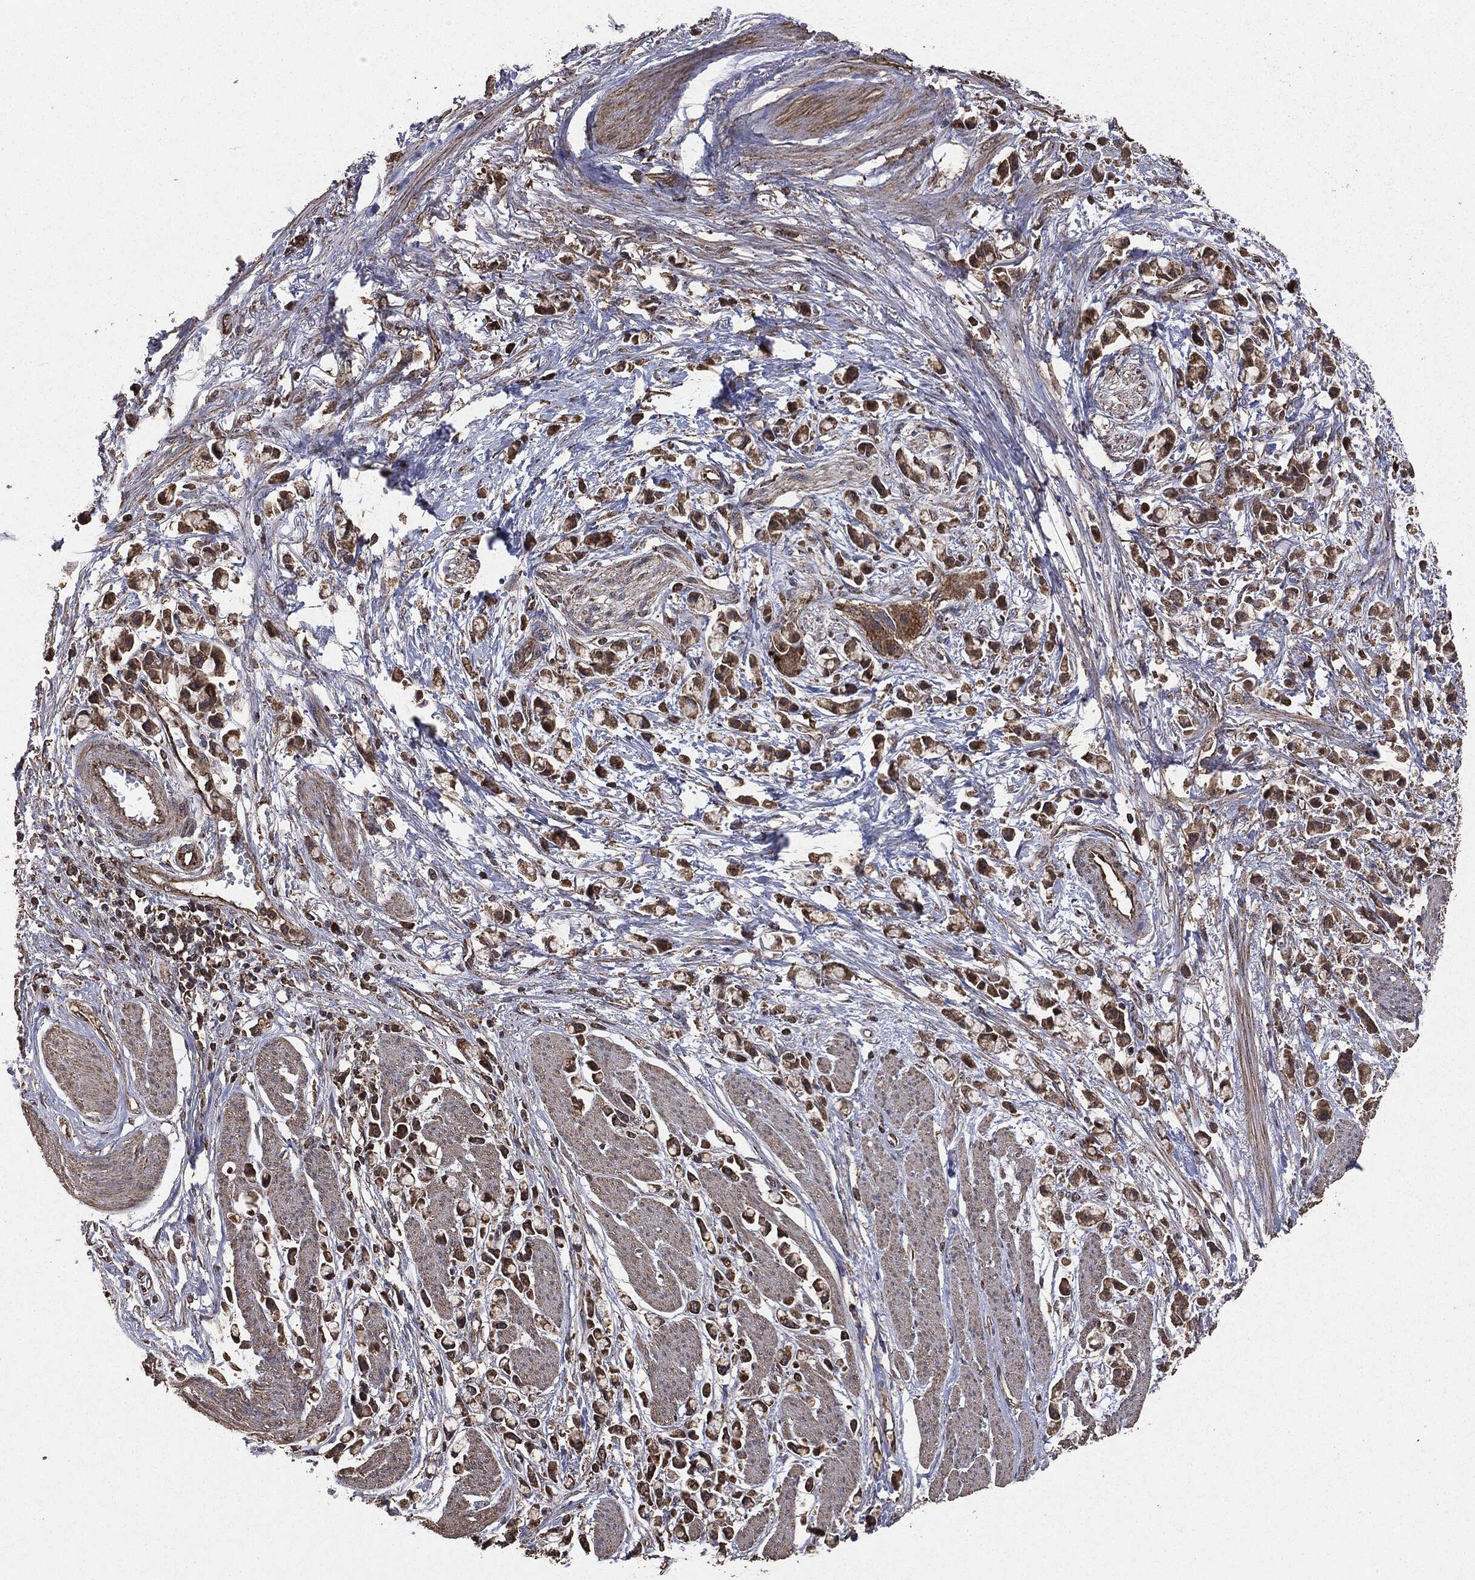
{"staining": {"intensity": "moderate", "quantity": ">75%", "location": "cytoplasmic/membranous"}, "tissue": "stomach cancer", "cell_type": "Tumor cells", "image_type": "cancer", "snomed": [{"axis": "morphology", "description": "Adenocarcinoma, NOS"}, {"axis": "topography", "description": "Stomach"}], "caption": "Immunohistochemistry staining of adenocarcinoma (stomach), which displays medium levels of moderate cytoplasmic/membranous expression in about >75% of tumor cells indicating moderate cytoplasmic/membranous protein expression. The staining was performed using DAB (brown) for protein detection and nuclei were counterstained in hematoxylin (blue).", "gene": "MTOR", "patient": {"sex": "female", "age": 81}}